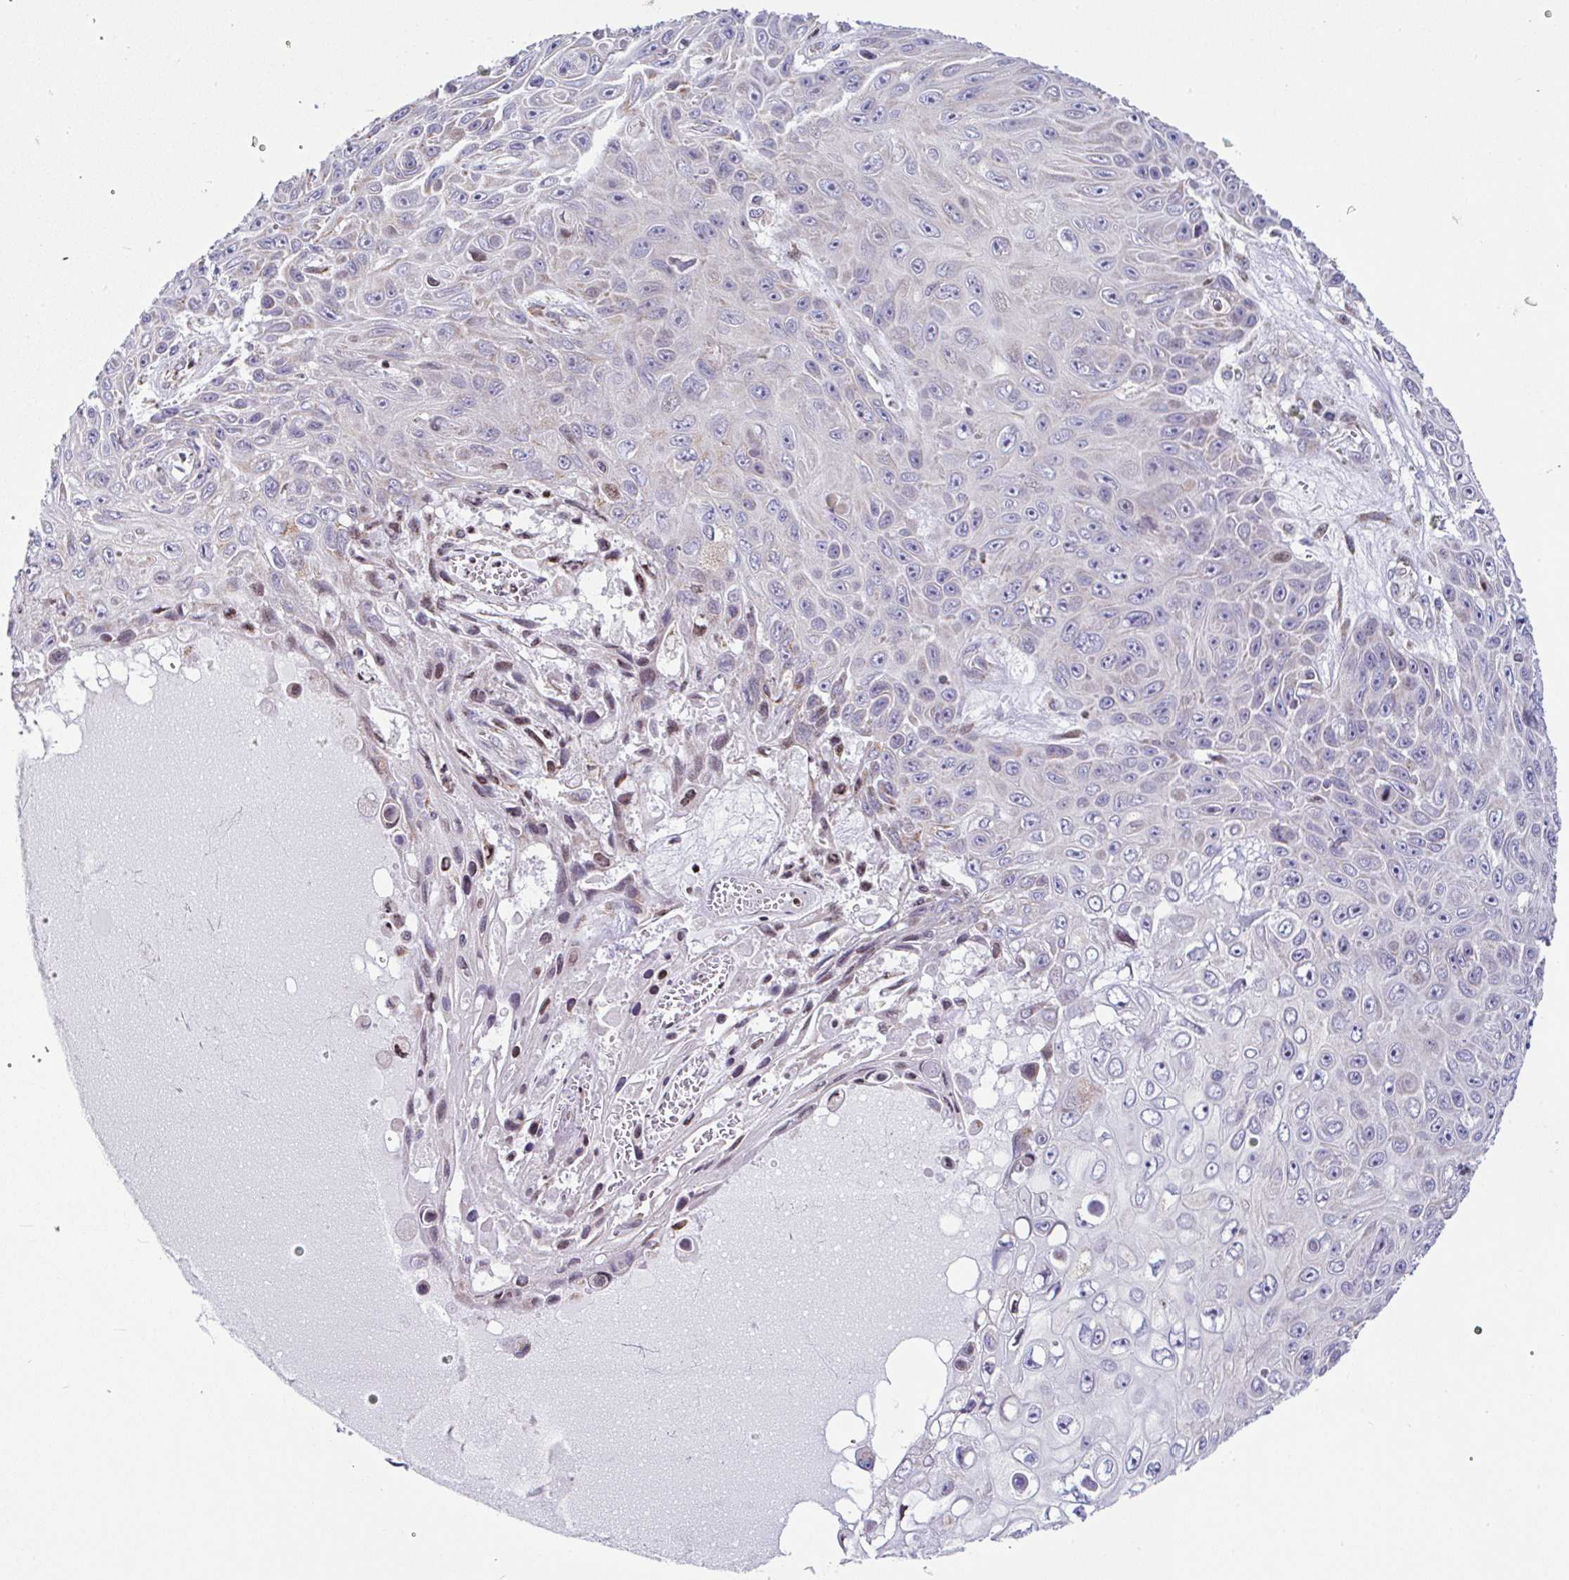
{"staining": {"intensity": "negative", "quantity": "none", "location": "none"}, "tissue": "skin cancer", "cell_type": "Tumor cells", "image_type": "cancer", "snomed": [{"axis": "morphology", "description": "Squamous cell carcinoma, NOS"}, {"axis": "topography", "description": "Skin"}], "caption": "A high-resolution photomicrograph shows immunohistochemistry staining of skin cancer (squamous cell carcinoma), which displays no significant positivity in tumor cells.", "gene": "FIGNL1", "patient": {"sex": "male", "age": 82}}